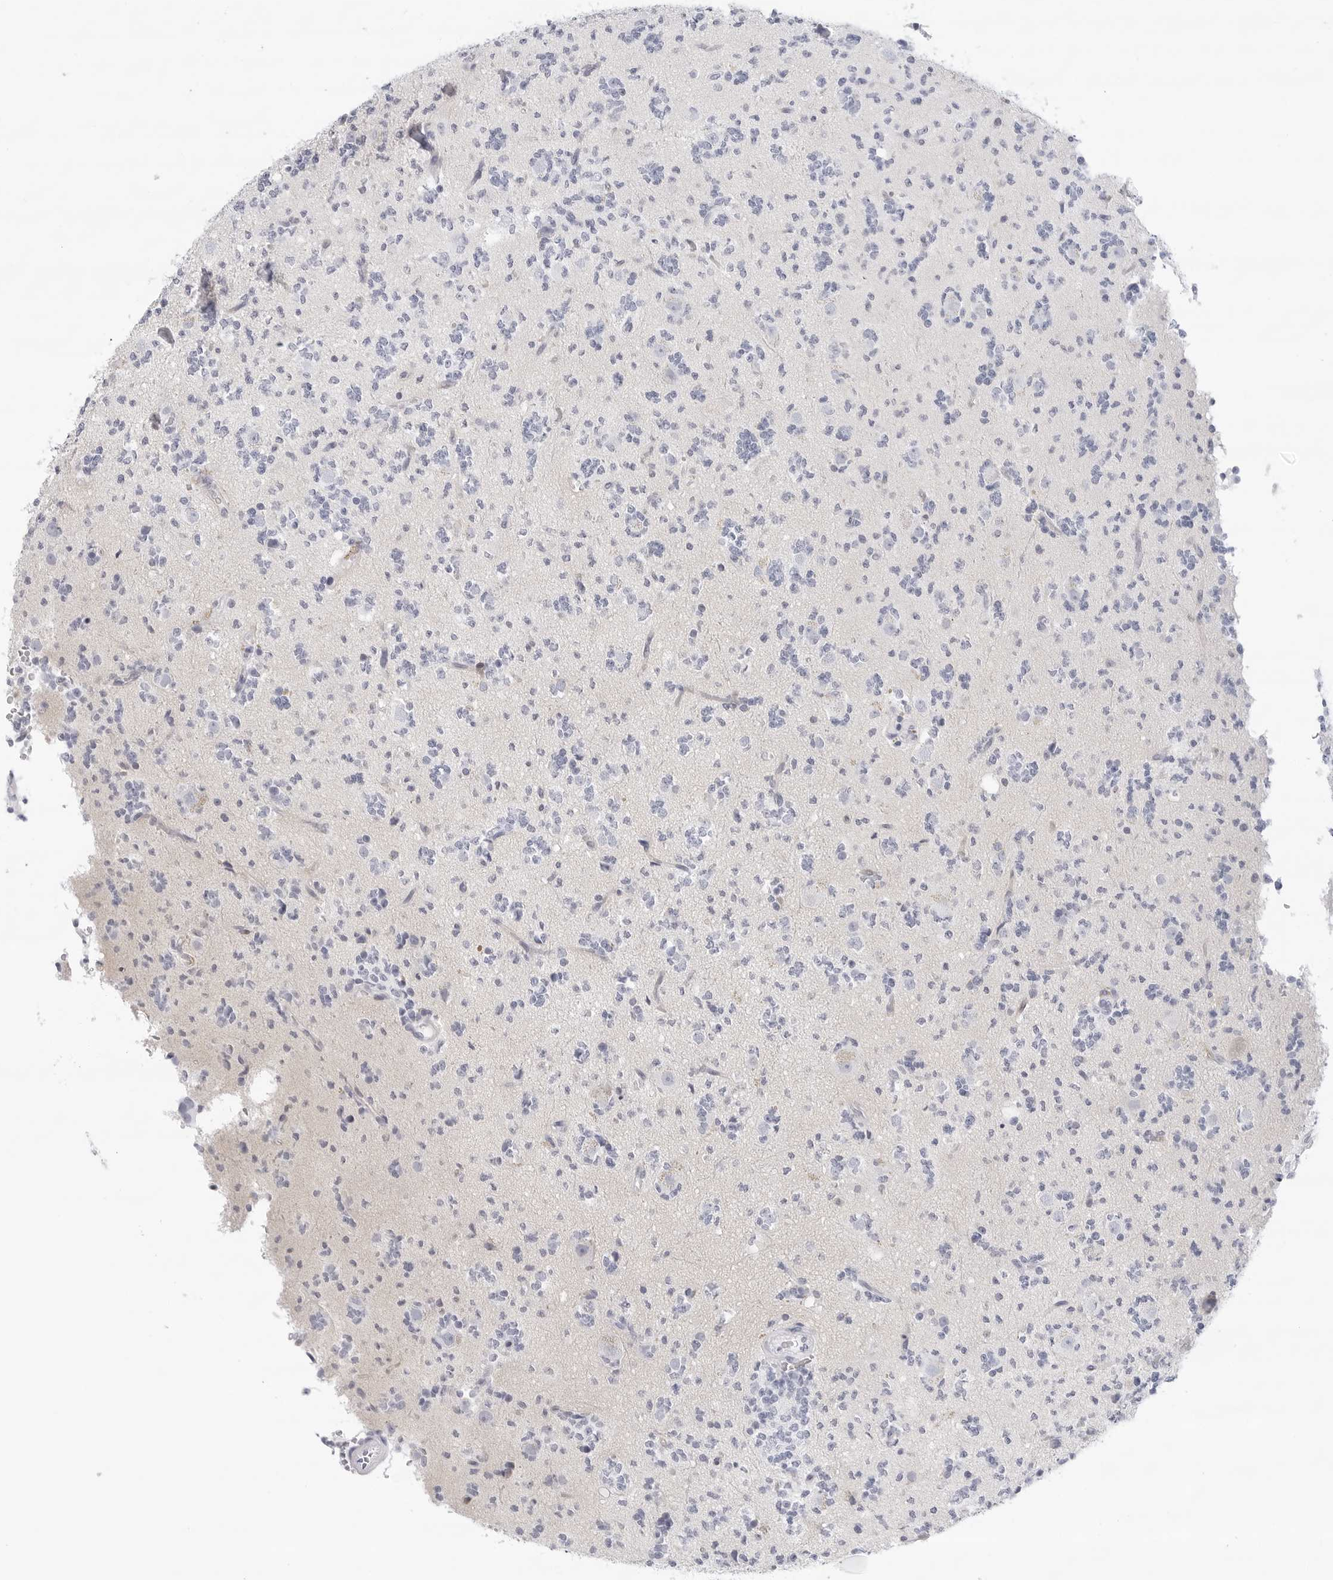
{"staining": {"intensity": "negative", "quantity": "none", "location": "none"}, "tissue": "glioma", "cell_type": "Tumor cells", "image_type": "cancer", "snomed": [{"axis": "morphology", "description": "Glioma, malignant, High grade"}, {"axis": "topography", "description": "Brain"}], "caption": "Tumor cells show no significant protein positivity in malignant high-grade glioma.", "gene": "SLC19A1", "patient": {"sex": "female", "age": 62}}